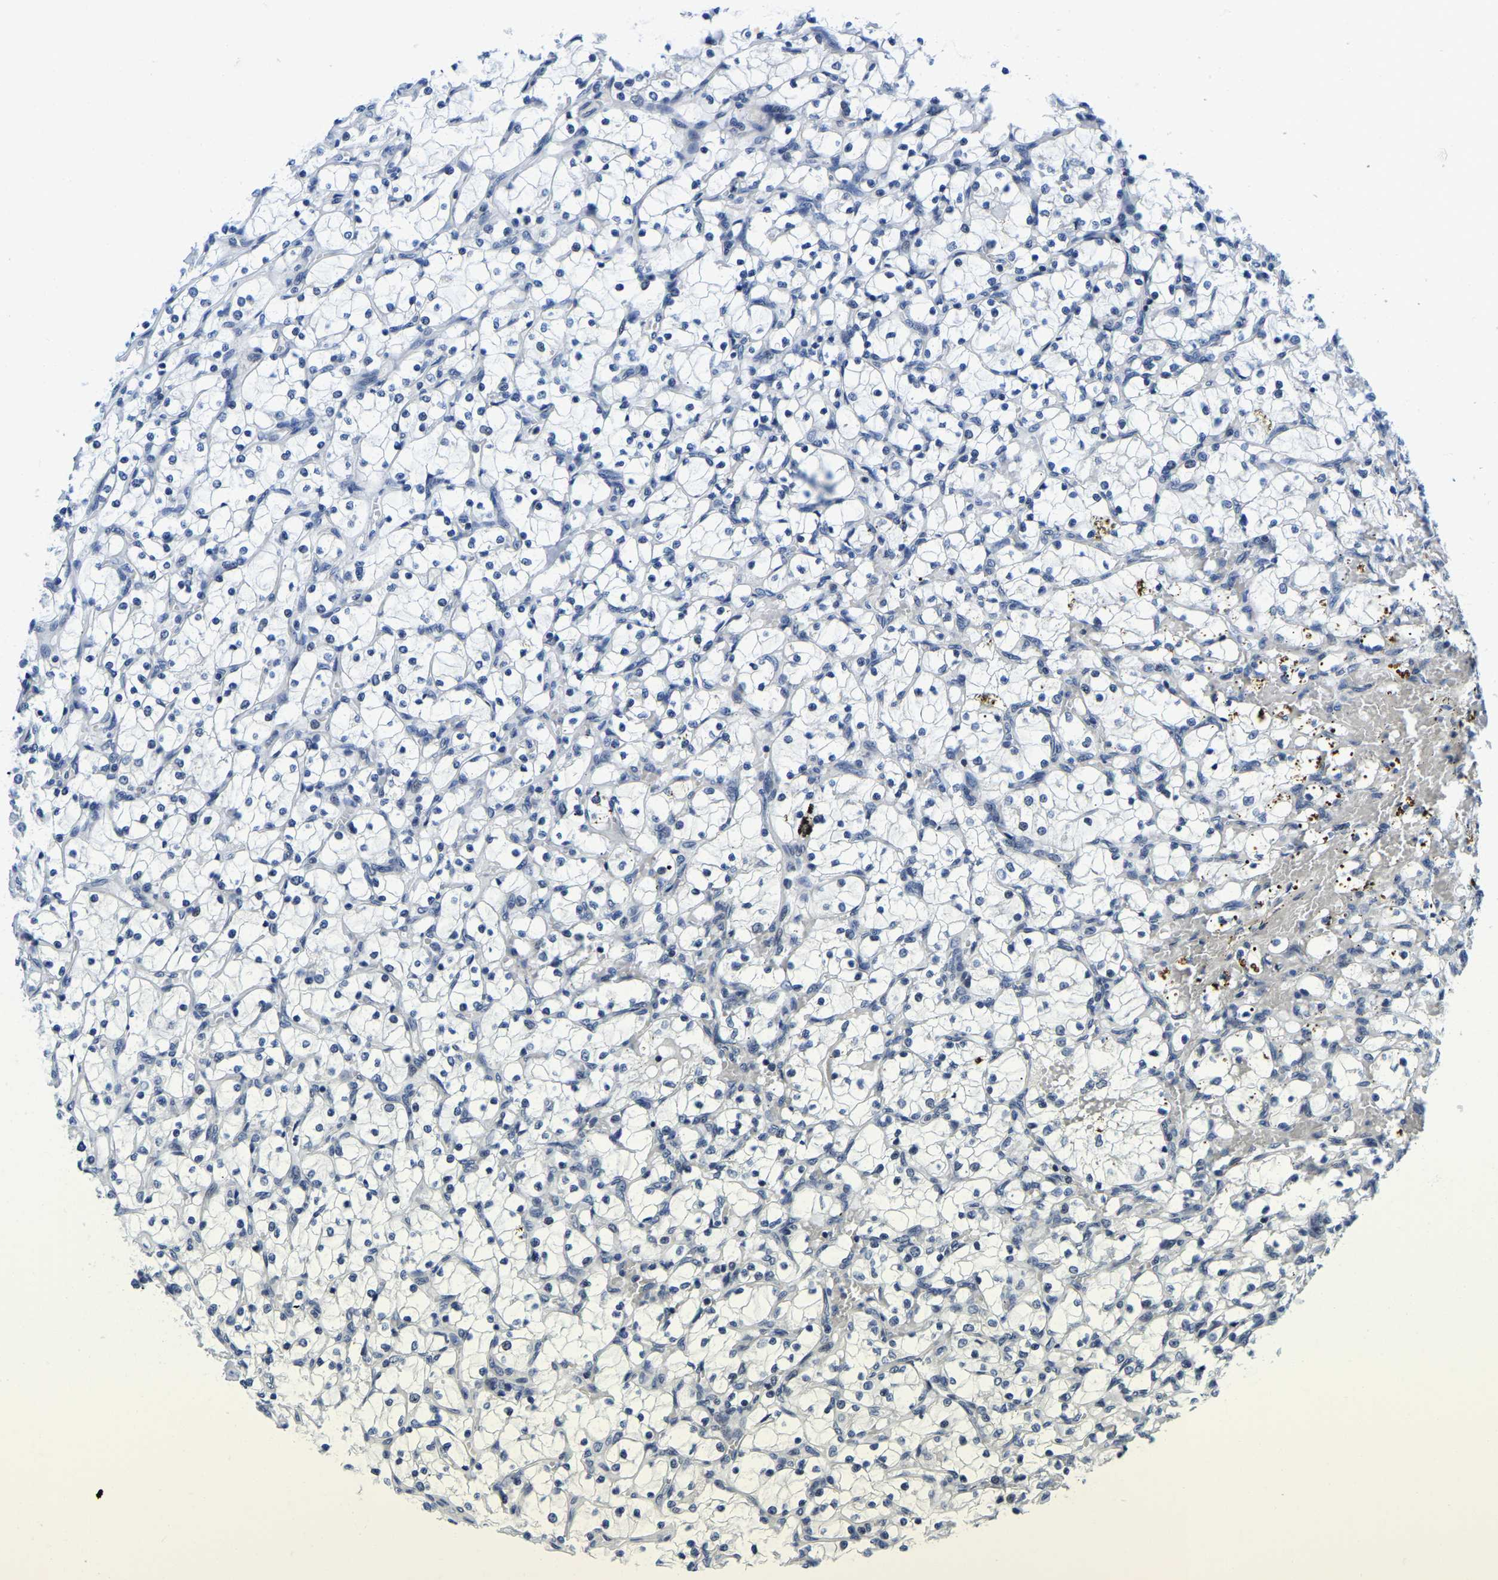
{"staining": {"intensity": "negative", "quantity": "none", "location": "none"}, "tissue": "renal cancer", "cell_type": "Tumor cells", "image_type": "cancer", "snomed": [{"axis": "morphology", "description": "Adenocarcinoma, NOS"}, {"axis": "topography", "description": "Kidney"}], "caption": "A high-resolution histopathology image shows IHC staining of adenocarcinoma (renal), which shows no significant staining in tumor cells.", "gene": "POLDIP3", "patient": {"sex": "female", "age": 69}}